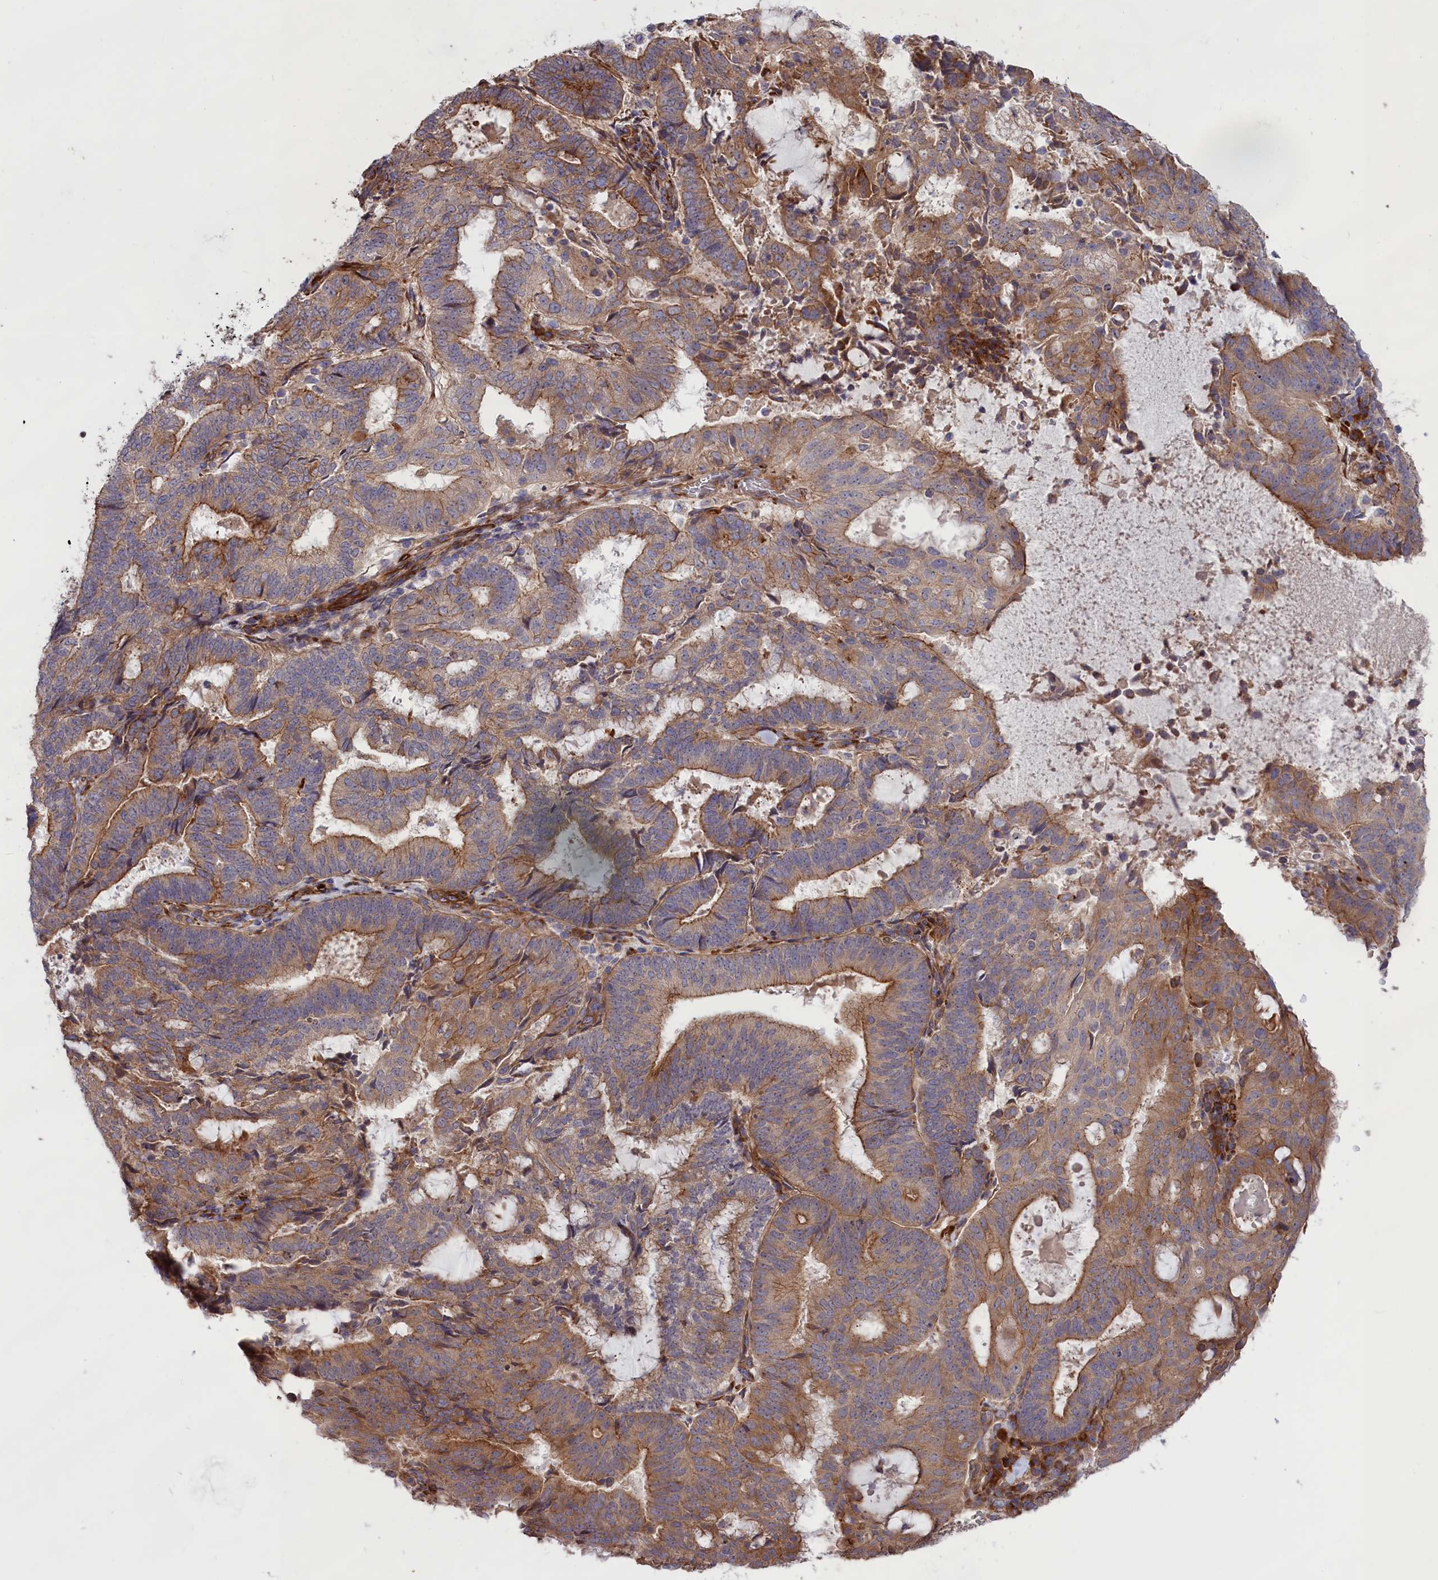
{"staining": {"intensity": "moderate", "quantity": ">75%", "location": "cytoplasmic/membranous"}, "tissue": "endometrial cancer", "cell_type": "Tumor cells", "image_type": "cancer", "snomed": [{"axis": "morphology", "description": "Adenocarcinoma, NOS"}, {"axis": "topography", "description": "Endometrium"}], "caption": "Immunohistochemistry image of human endometrial cancer stained for a protein (brown), which shows medium levels of moderate cytoplasmic/membranous expression in approximately >75% of tumor cells.", "gene": "DDX60L", "patient": {"sex": "female", "age": 70}}